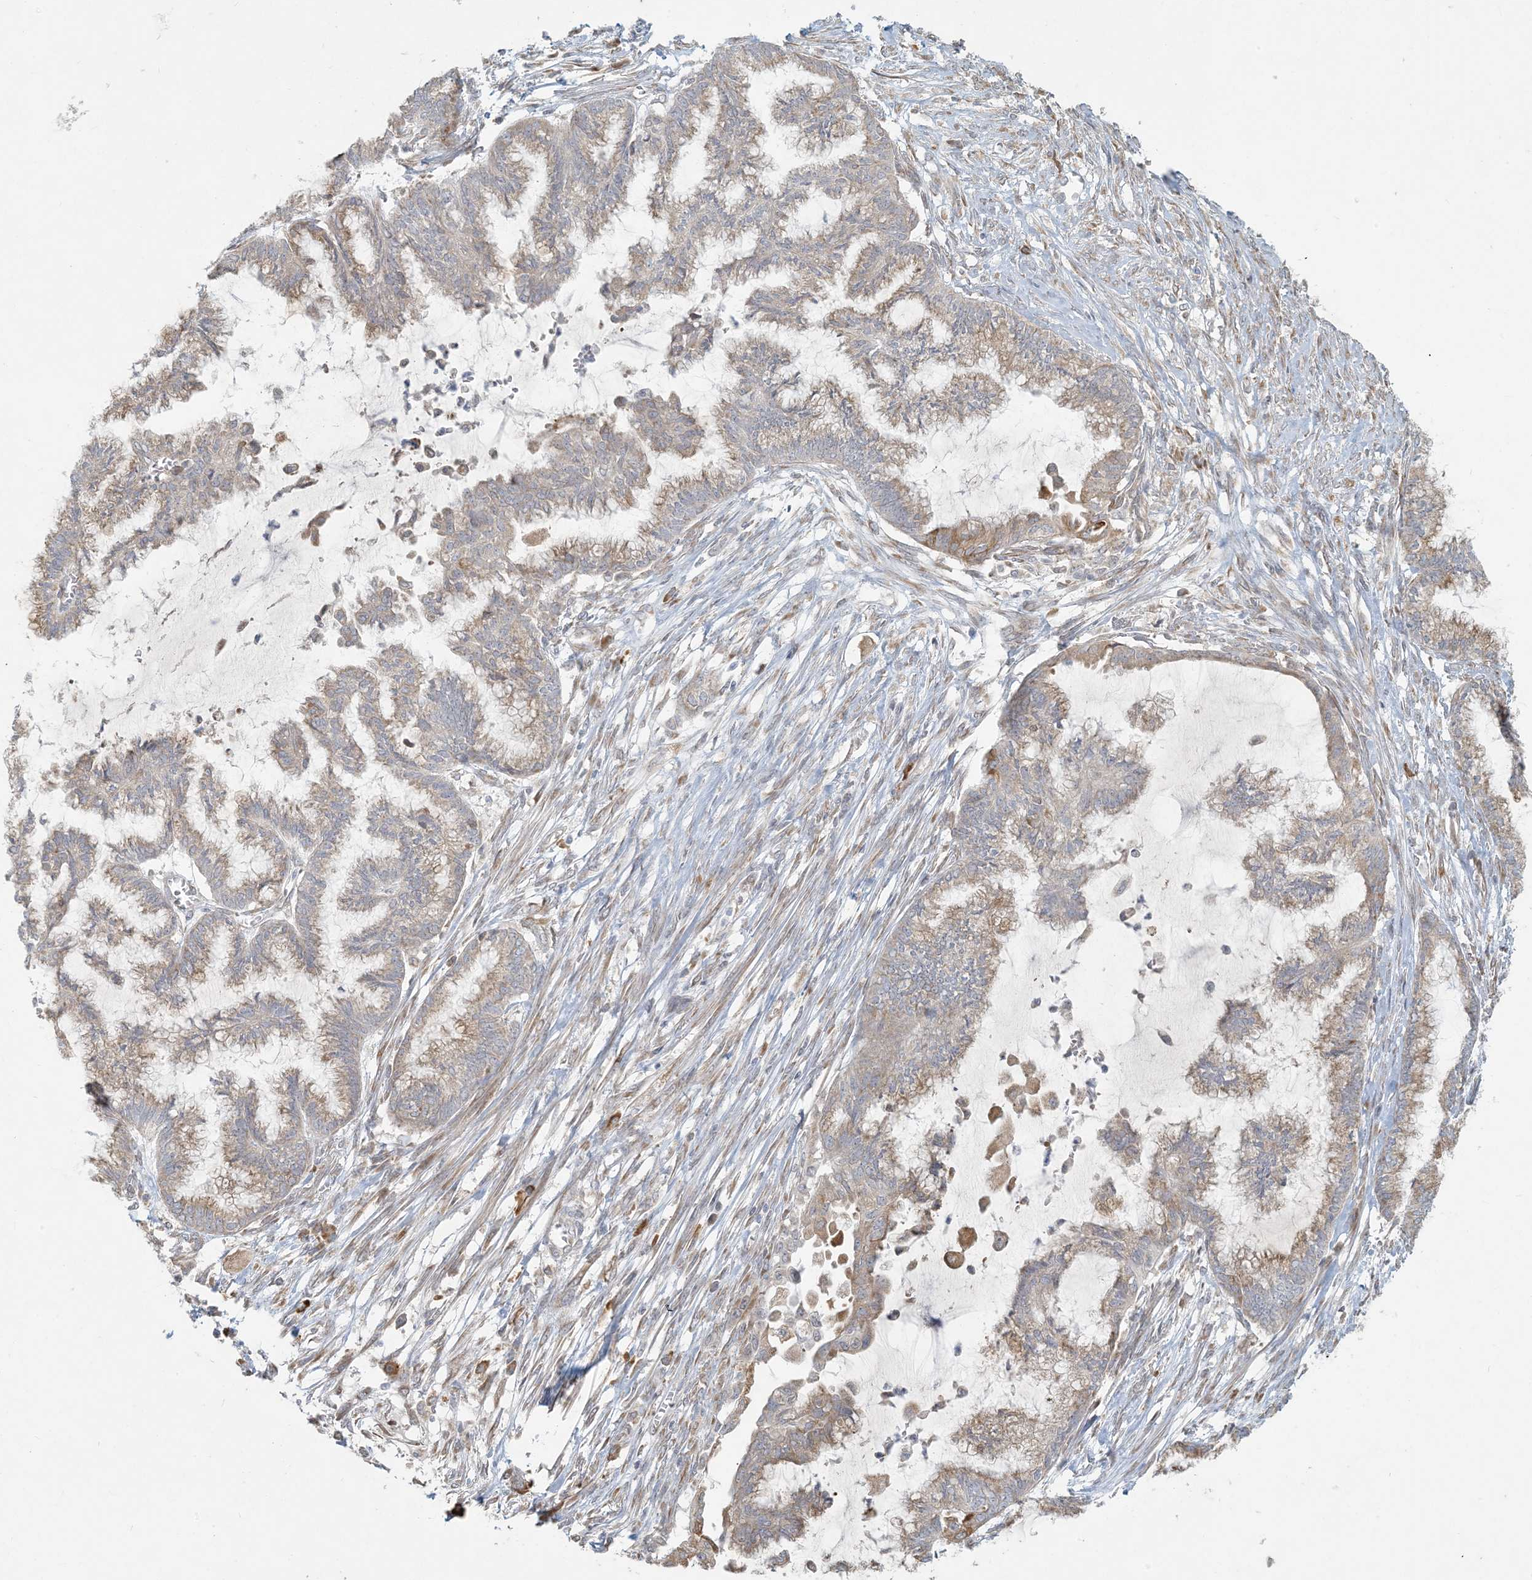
{"staining": {"intensity": "weak", "quantity": ">75%", "location": "cytoplasmic/membranous"}, "tissue": "endometrial cancer", "cell_type": "Tumor cells", "image_type": "cancer", "snomed": [{"axis": "morphology", "description": "Adenocarcinoma, NOS"}, {"axis": "topography", "description": "Endometrium"}], "caption": "This photomicrograph displays IHC staining of endometrial cancer, with low weak cytoplasmic/membranous staining in about >75% of tumor cells.", "gene": "HACL1", "patient": {"sex": "female", "age": 86}}